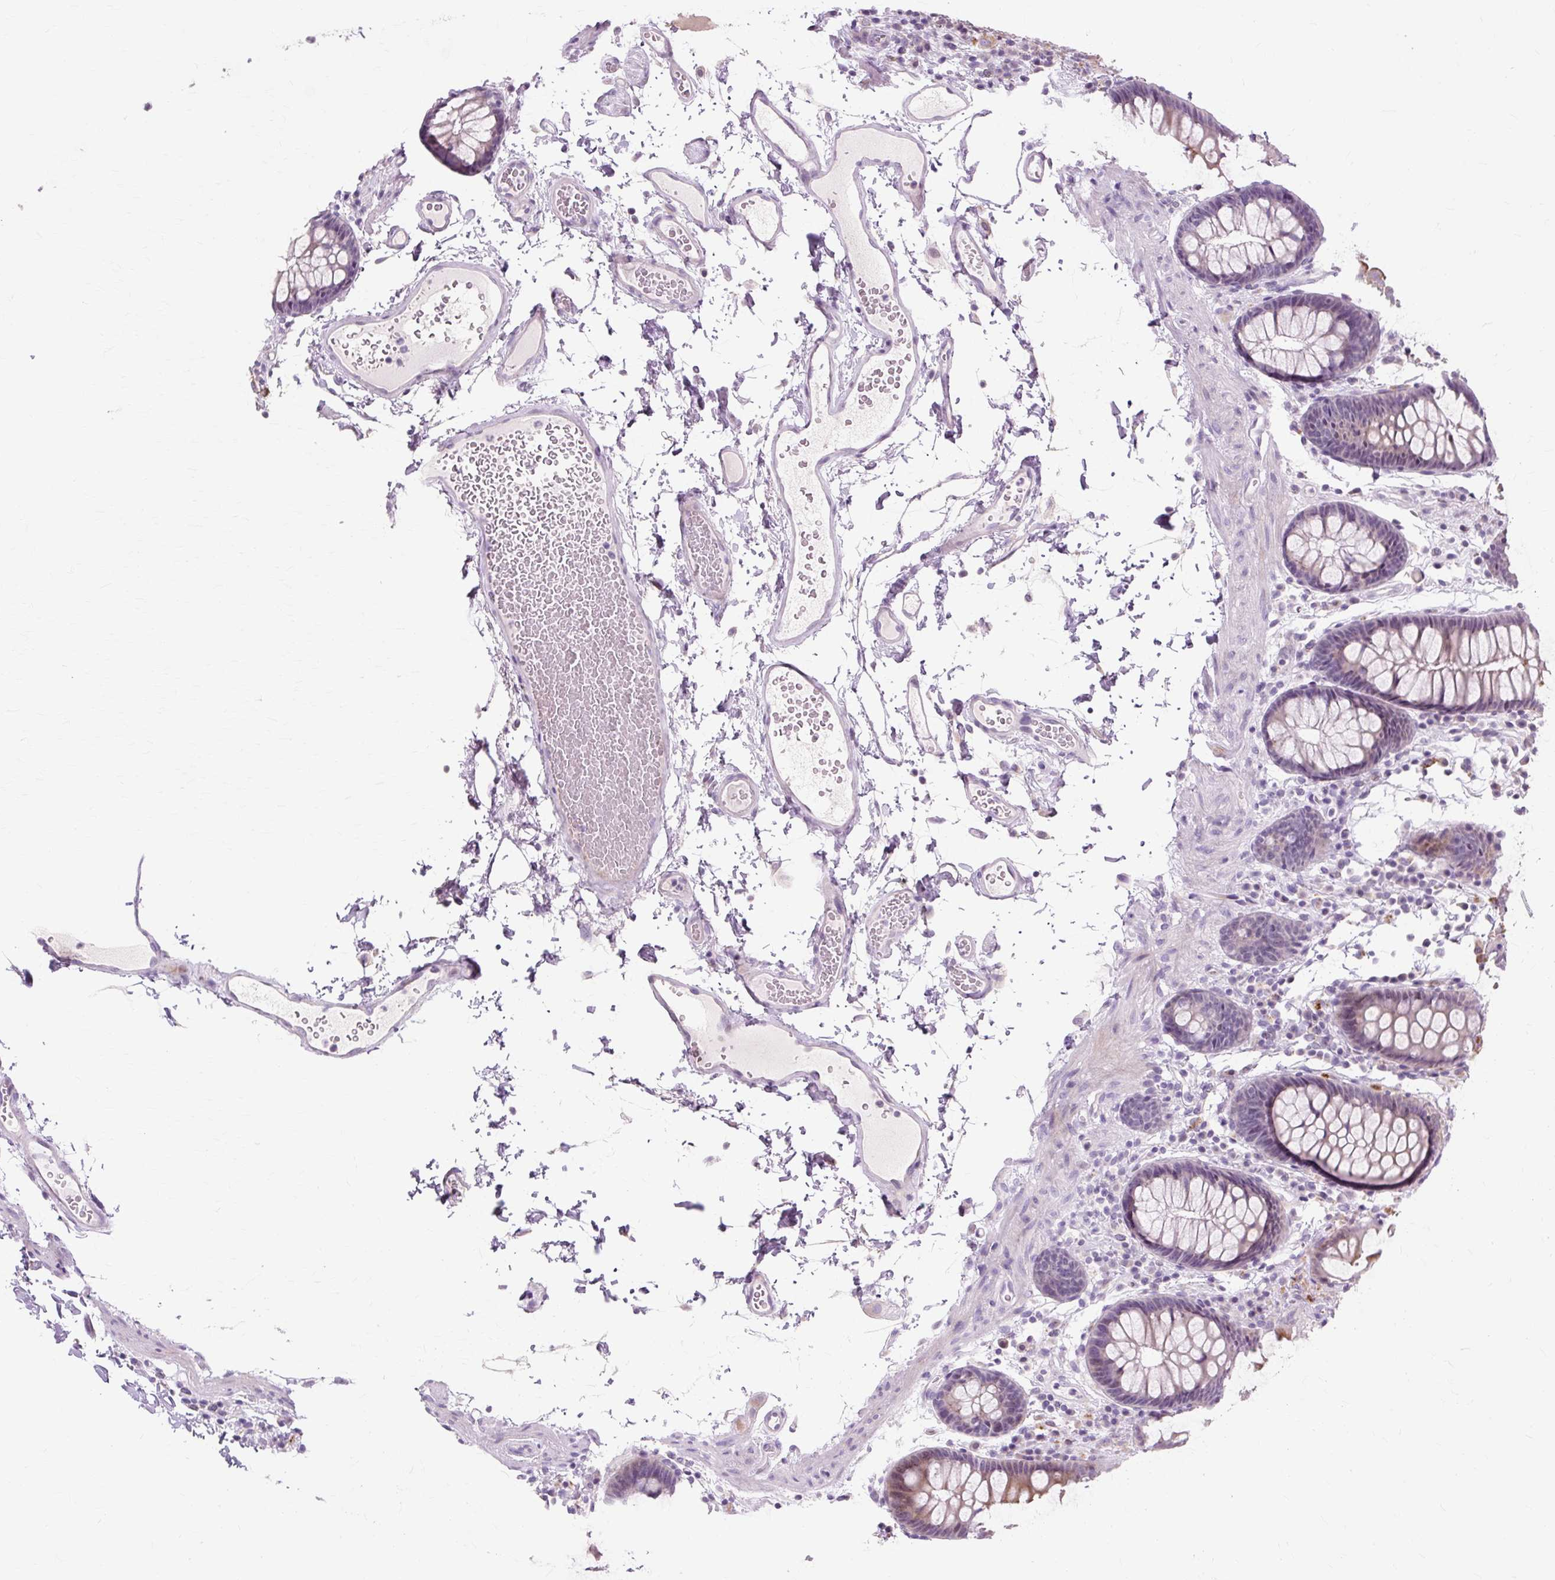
{"staining": {"intensity": "negative", "quantity": "none", "location": "none"}, "tissue": "colon", "cell_type": "Endothelial cells", "image_type": "normal", "snomed": [{"axis": "morphology", "description": "Normal tissue, NOS"}, {"axis": "topography", "description": "Colon"}, {"axis": "topography", "description": "Peripheral nerve tissue"}], "caption": "Immunohistochemistry photomicrograph of unremarkable colon stained for a protein (brown), which displays no expression in endothelial cells.", "gene": "IRX2", "patient": {"sex": "male", "age": 84}}